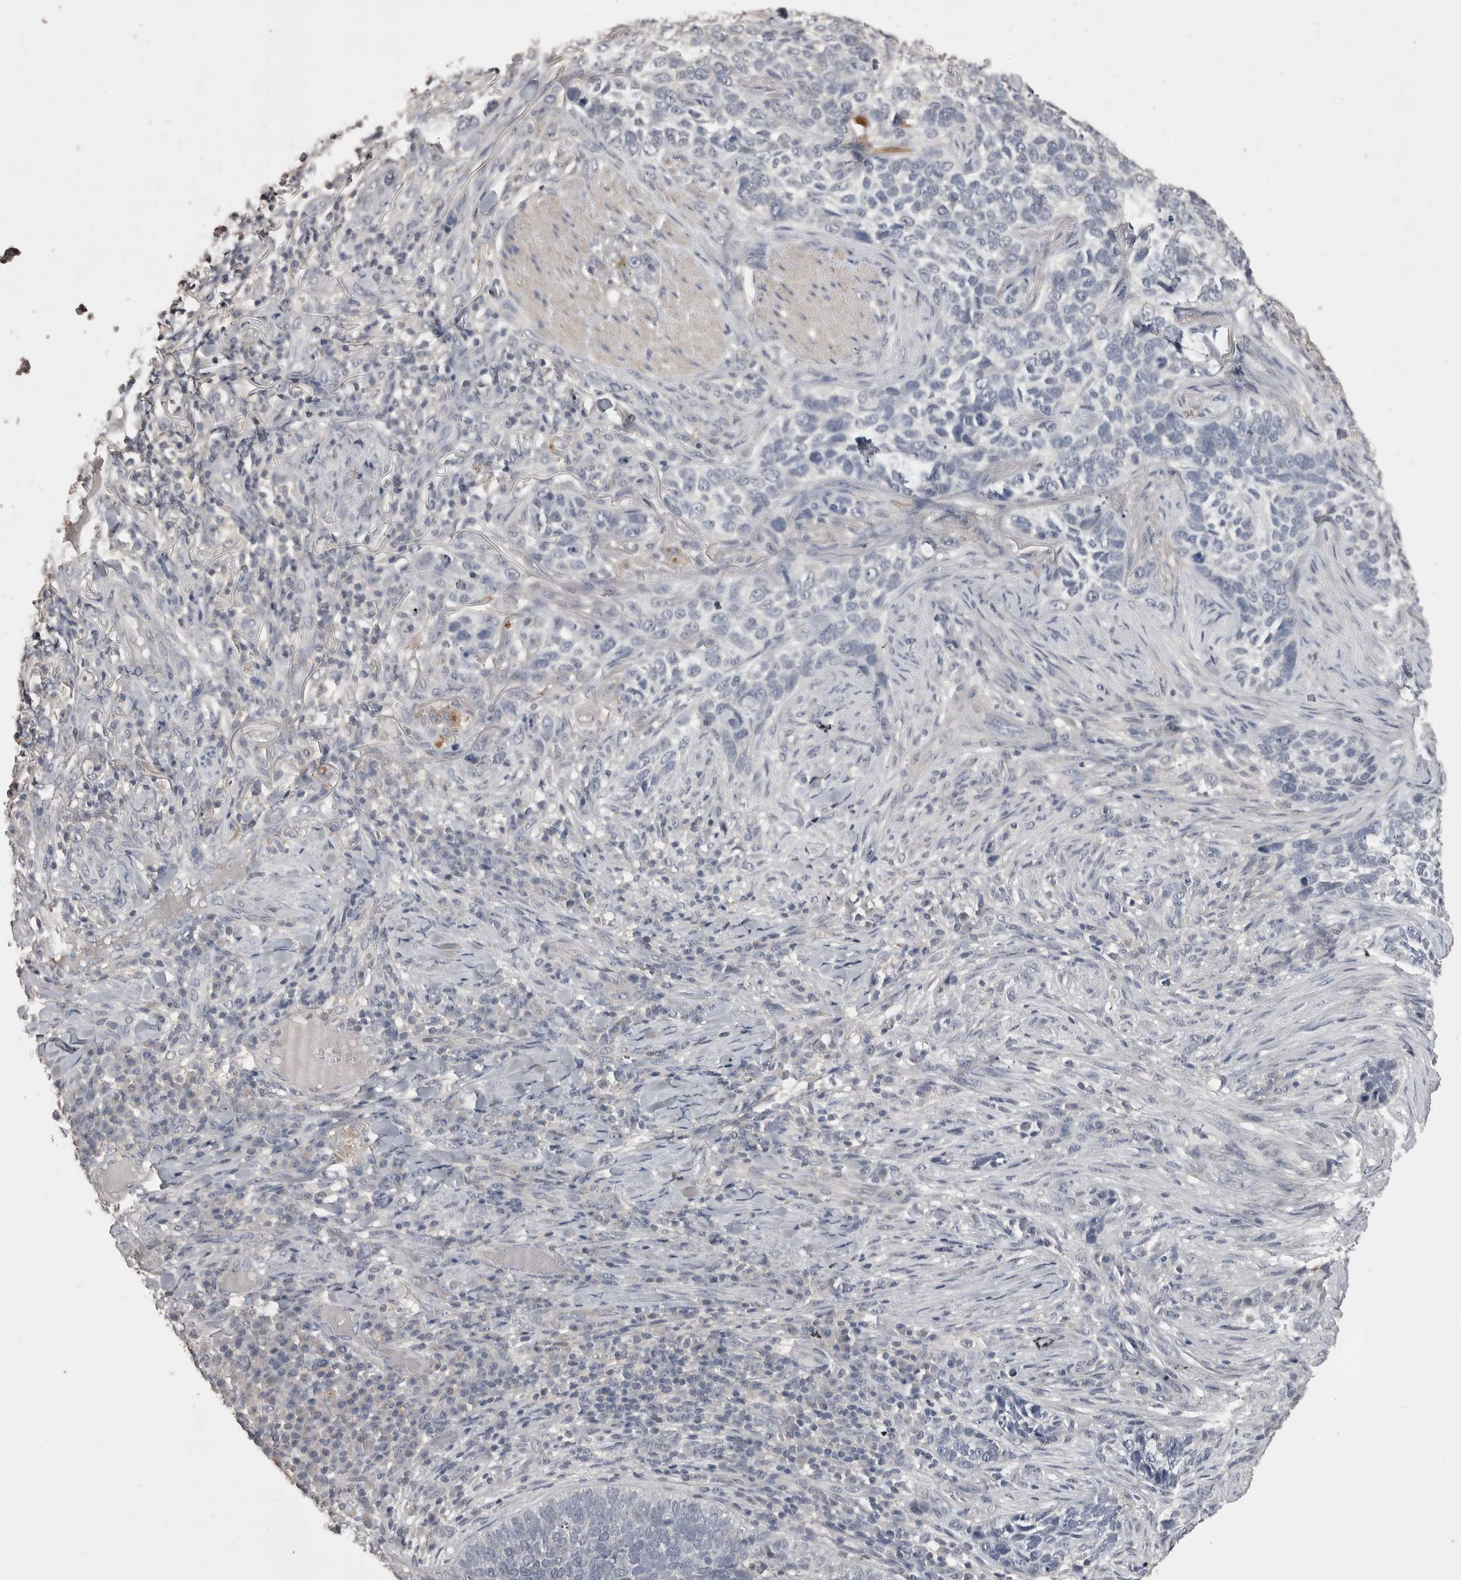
{"staining": {"intensity": "negative", "quantity": "none", "location": "none"}, "tissue": "skin cancer", "cell_type": "Tumor cells", "image_type": "cancer", "snomed": [{"axis": "morphology", "description": "Basal cell carcinoma"}, {"axis": "topography", "description": "Skin"}], "caption": "Image shows no significant protein staining in tumor cells of skin cancer (basal cell carcinoma).", "gene": "MMP7", "patient": {"sex": "female", "age": 64}}